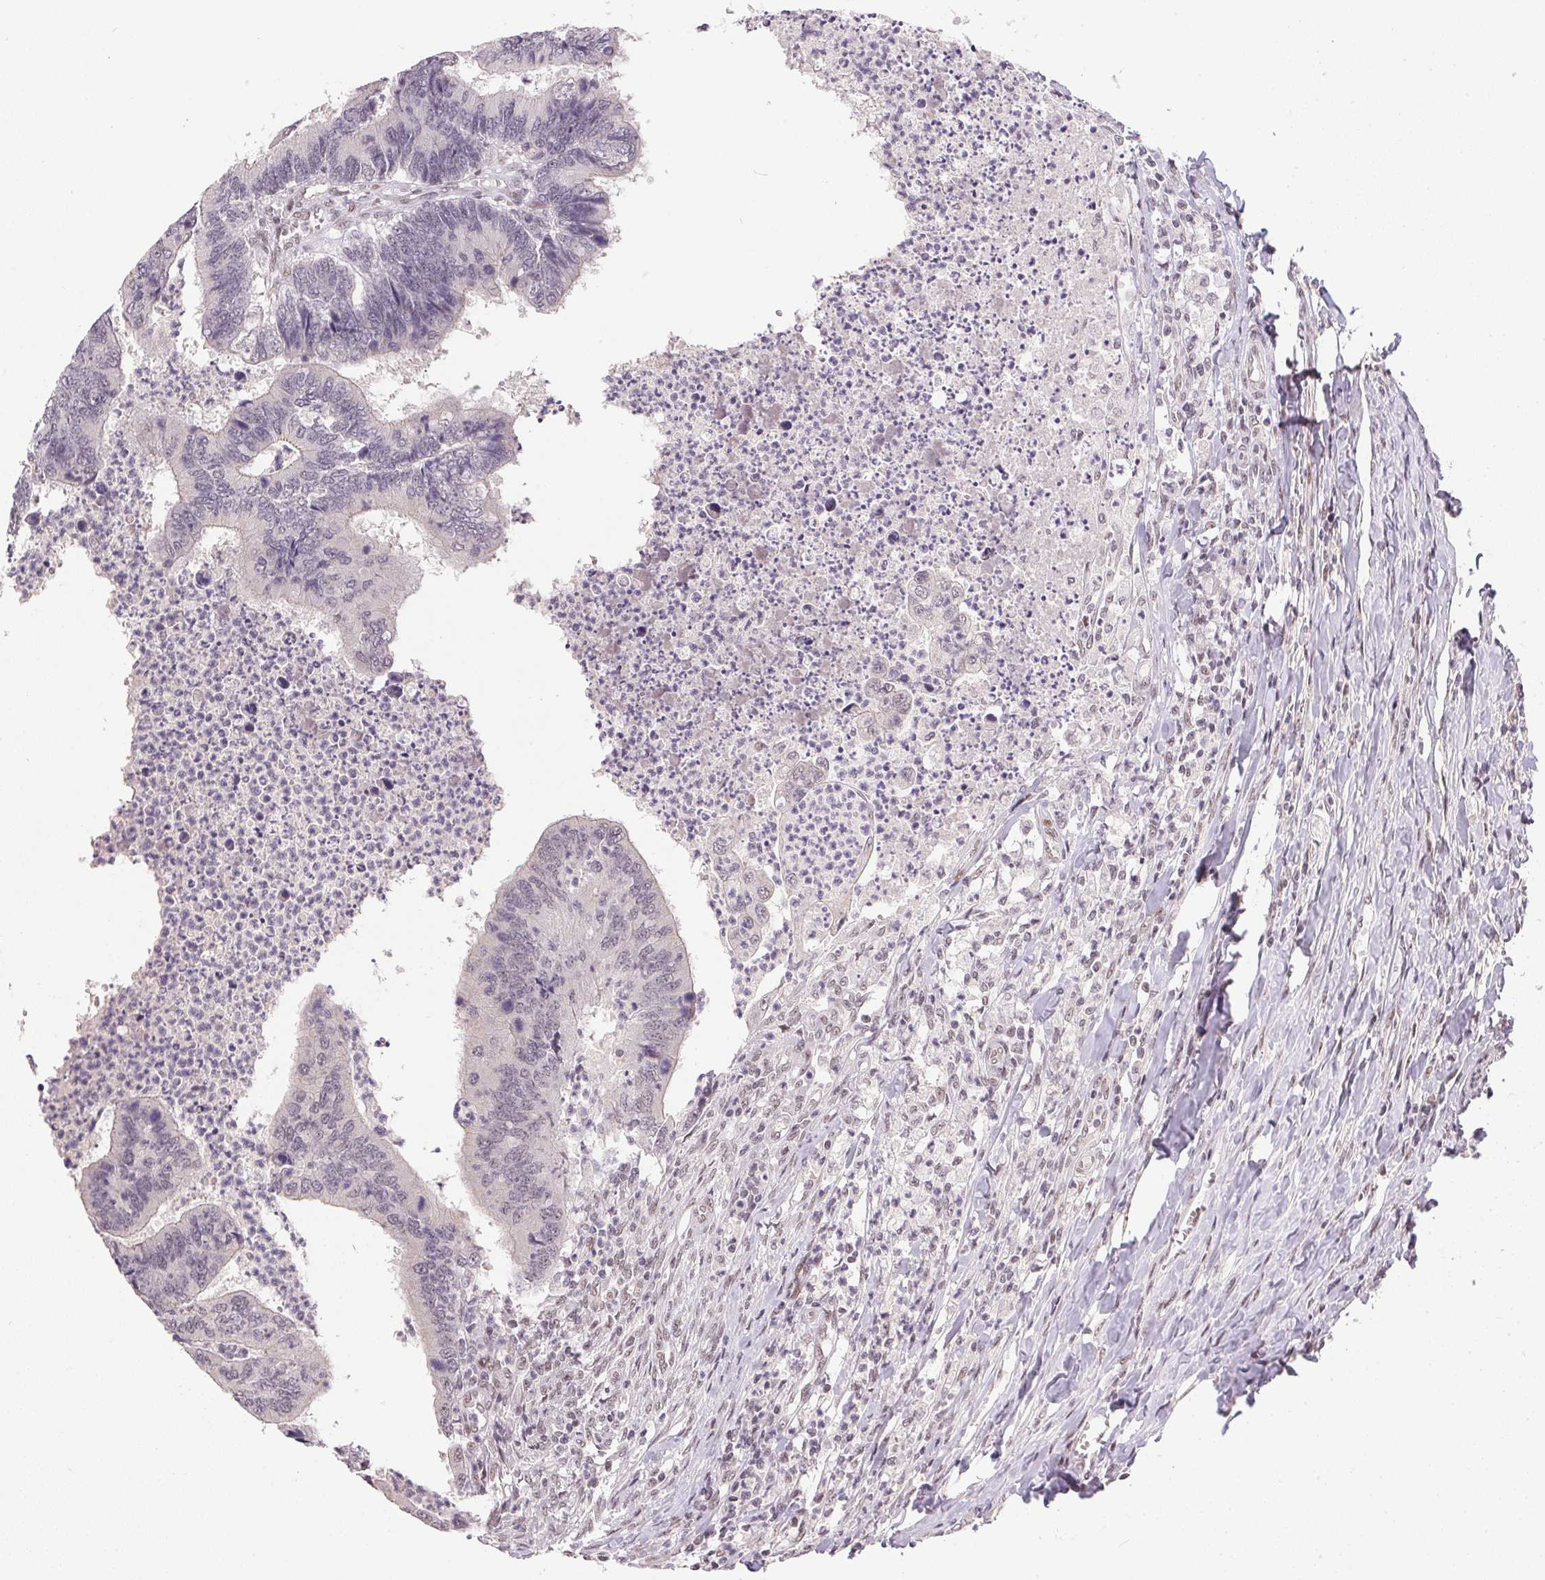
{"staining": {"intensity": "negative", "quantity": "none", "location": "none"}, "tissue": "colorectal cancer", "cell_type": "Tumor cells", "image_type": "cancer", "snomed": [{"axis": "morphology", "description": "Adenocarcinoma, NOS"}, {"axis": "topography", "description": "Colon"}], "caption": "Immunohistochemistry (IHC) micrograph of adenocarcinoma (colorectal) stained for a protein (brown), which reveals no staining in tumor cells. (DAB (3,3'-diaminobenzidine) immunohistochemistry (IHC) with hematoxylin counter stain).", "gene": "KDM4D", "patient": {"sex": "female", "age": 67}}